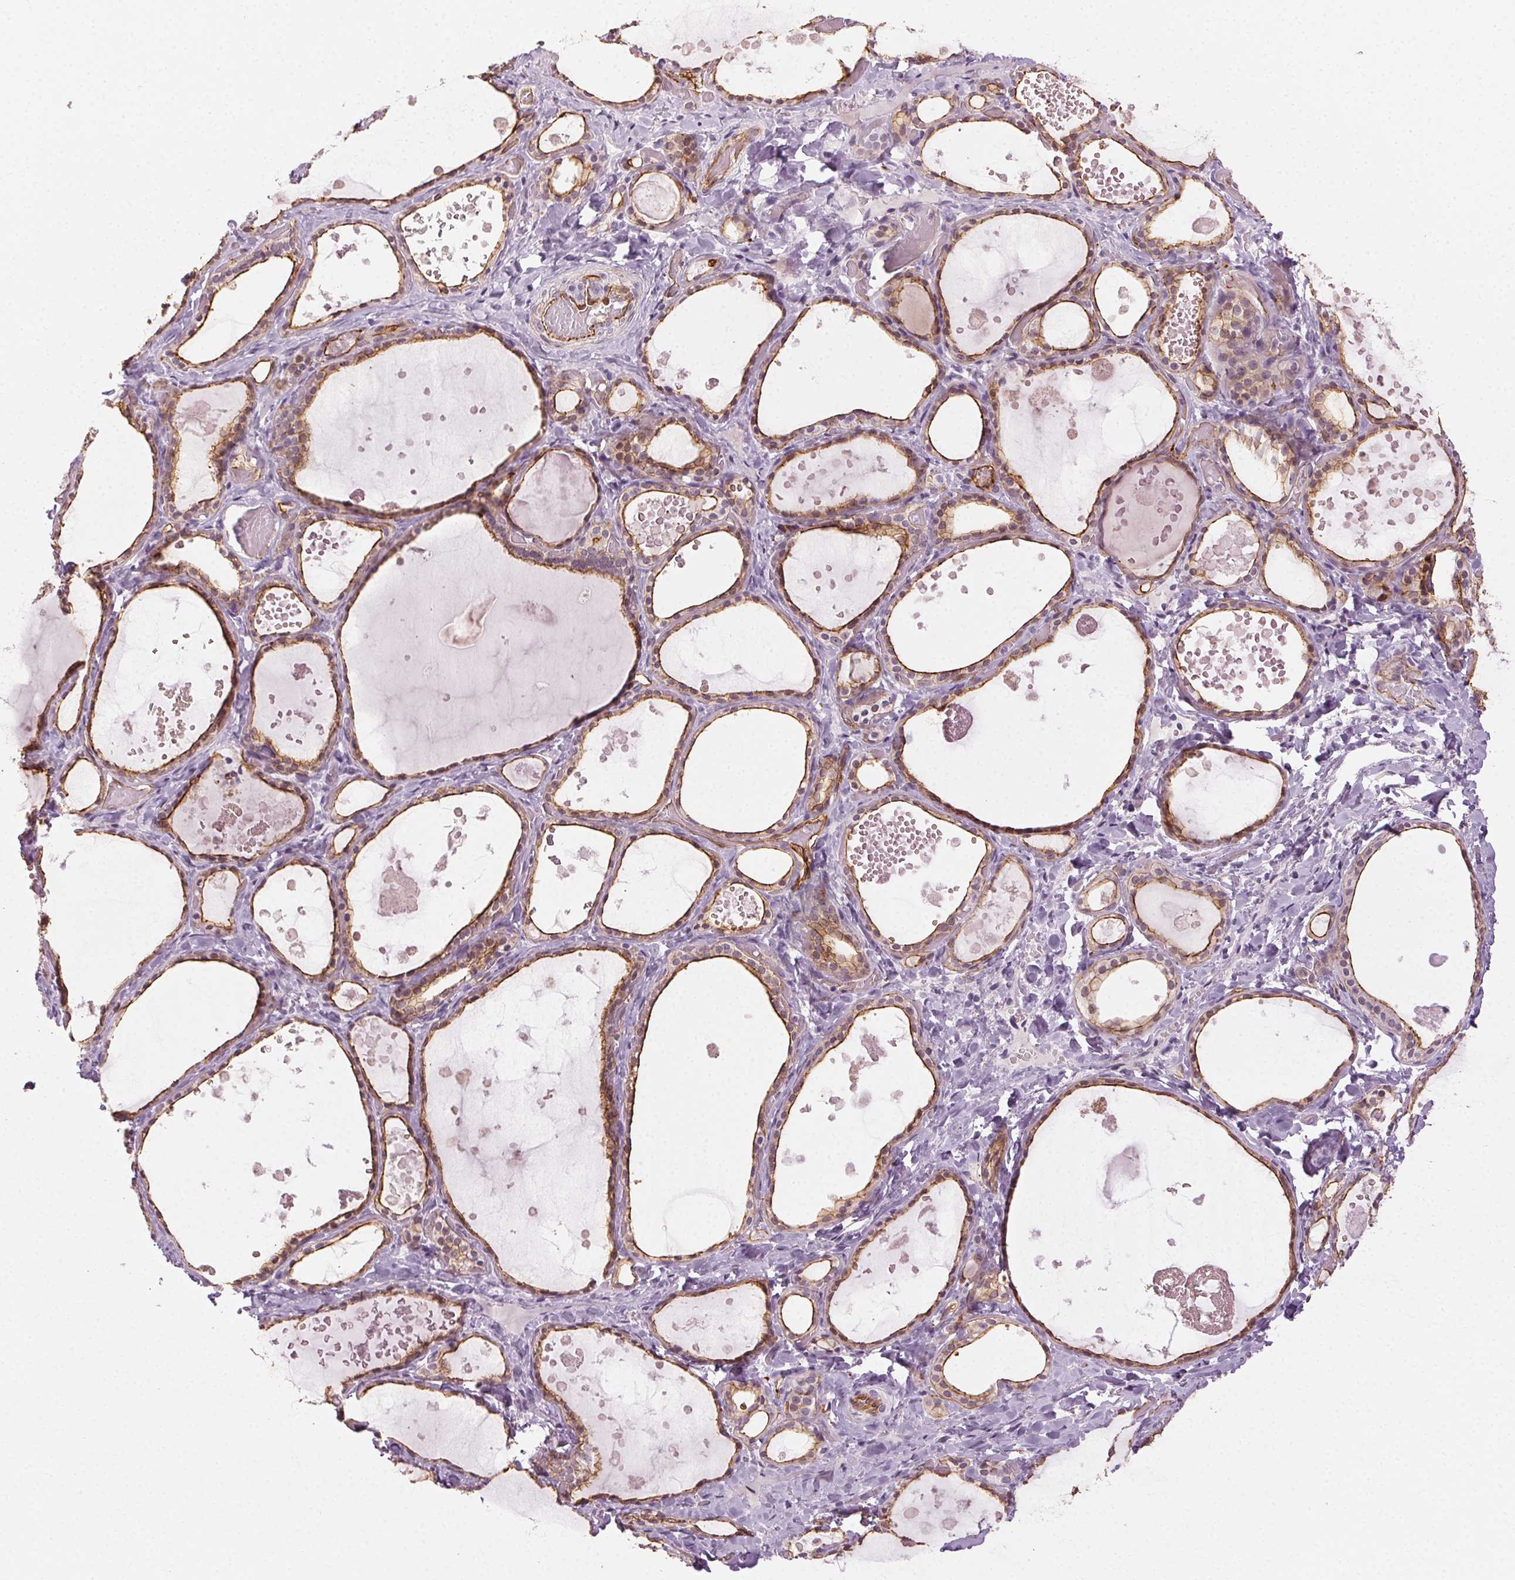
{"staining": {"intensity": "moderate", "quantity": ">75%", "location": "cytoplasmic/membranous"}, "tissue": "thyroid gland", "cell_type": "Glandular cells", "image_type": "normal", "snomed": [{"axis": "morphology", "description": "Normal tissue, NOS"}, {"axis": "topography", "description": "Thyroid gland"}], "caption": "High-magnification brightfield microscopy of unremarkable thyroid gland stained with DAB (brown) and counterstained with hematoxylin (blue). glandular cells exhibit moderate cytoplasmic/membranous expression is present in approximately>75% of cells.", "gene": "AIF1L", "patient": {"sex": "female", "age": 56}}